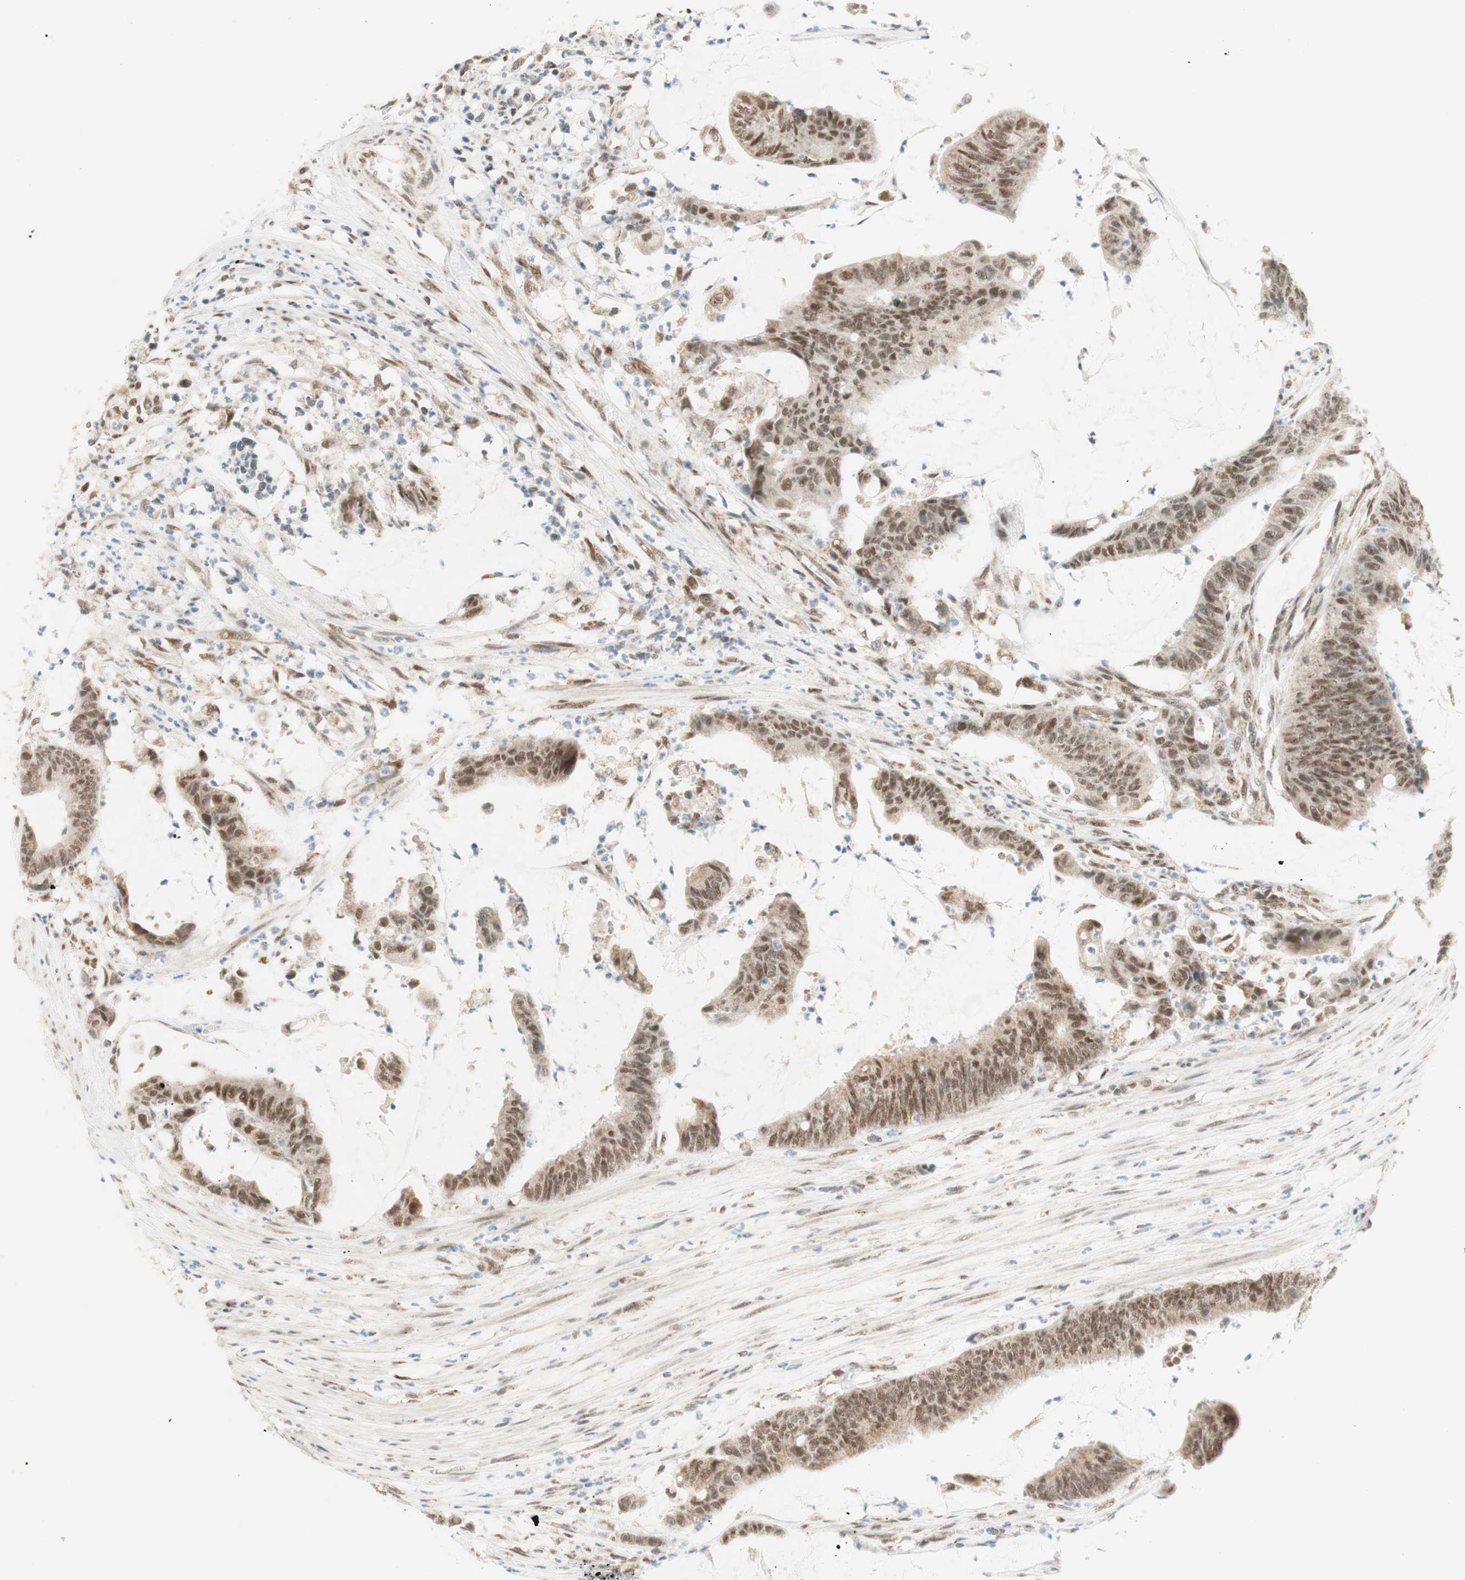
{"staining": {"intensity": "moderate", "quantity": ">75%", "location": "nuclear"}, "tissue": "colorectal cancer", "cell_type": "Tumor cells", "image_type": "cancer", "snomed": [{"axis": "morphology", "description": "Adenocarcinoma, NOS"}, {"axis": "topography", "description": "Rectum"}], "caption": "A histopathology image of colorectal cancer (adenocarcinoma) stained for a protein exhibits moderate nuclear brown staining in tumor cells.", "gene": "ZNF782", "patient": {"sex": "female", "age": 66}}